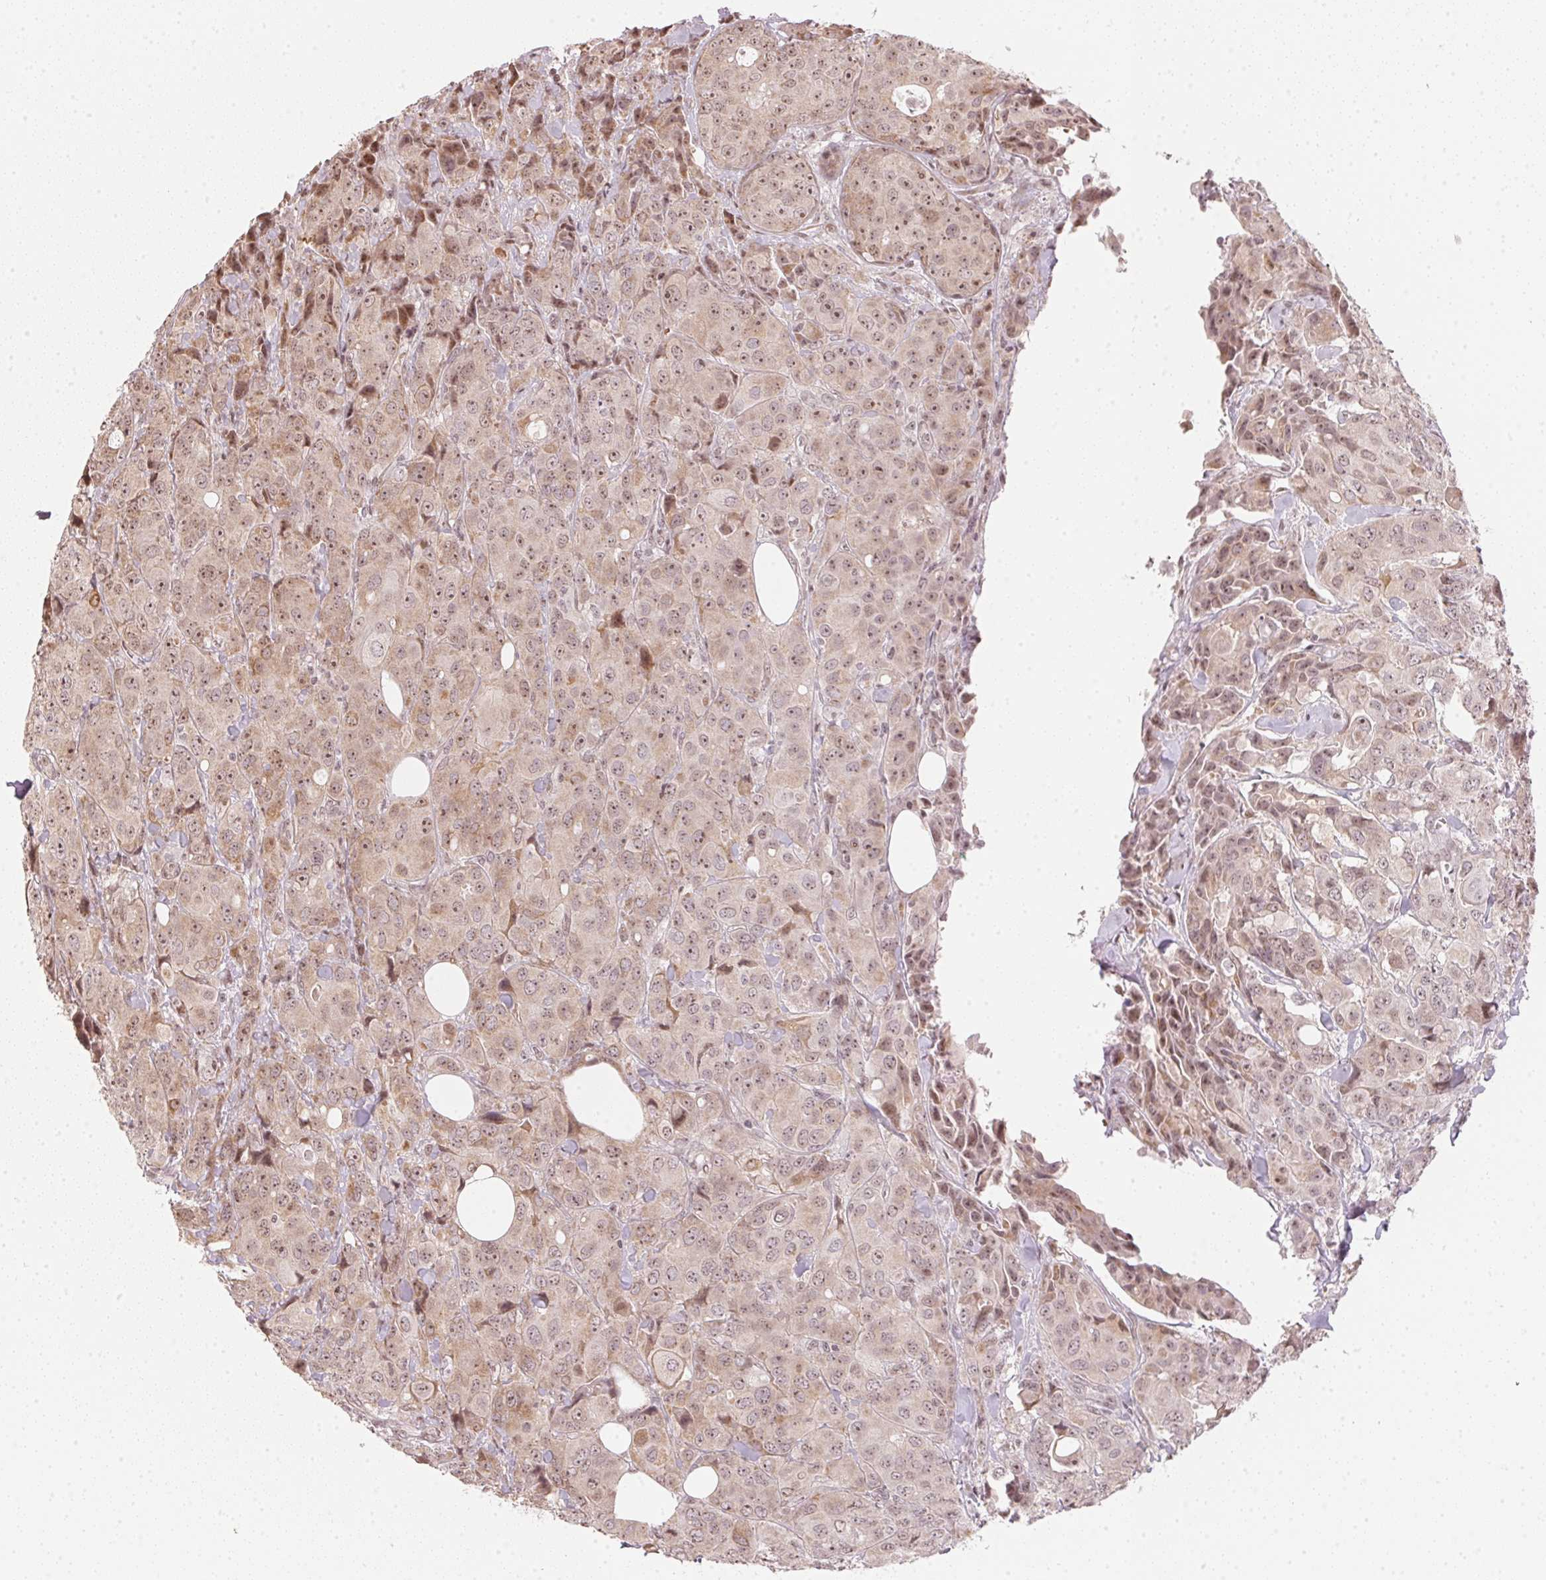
{"staining": {"intensity": "moderate", "quantity": ">75%", "location": "cytoplasmic/membranous,nuclear"}, "tissue": "breast cancer", "cell_type": "Tumor cells", "image_type": "cancer", "snomed": [{"axis": "morphology", "description": "Duct carcinoma"}, {"axis": "topography", "description": "Breast"}], "caption": "Human breast infiltrating ductal carcinoma stained with a brown dye shows moderate cytoplasmic/membranous and nuclear positive positivity in approximately >75% of tumor cells.", "gene": "KAT6A", "patient": {"sex": "female", "age": 43}}